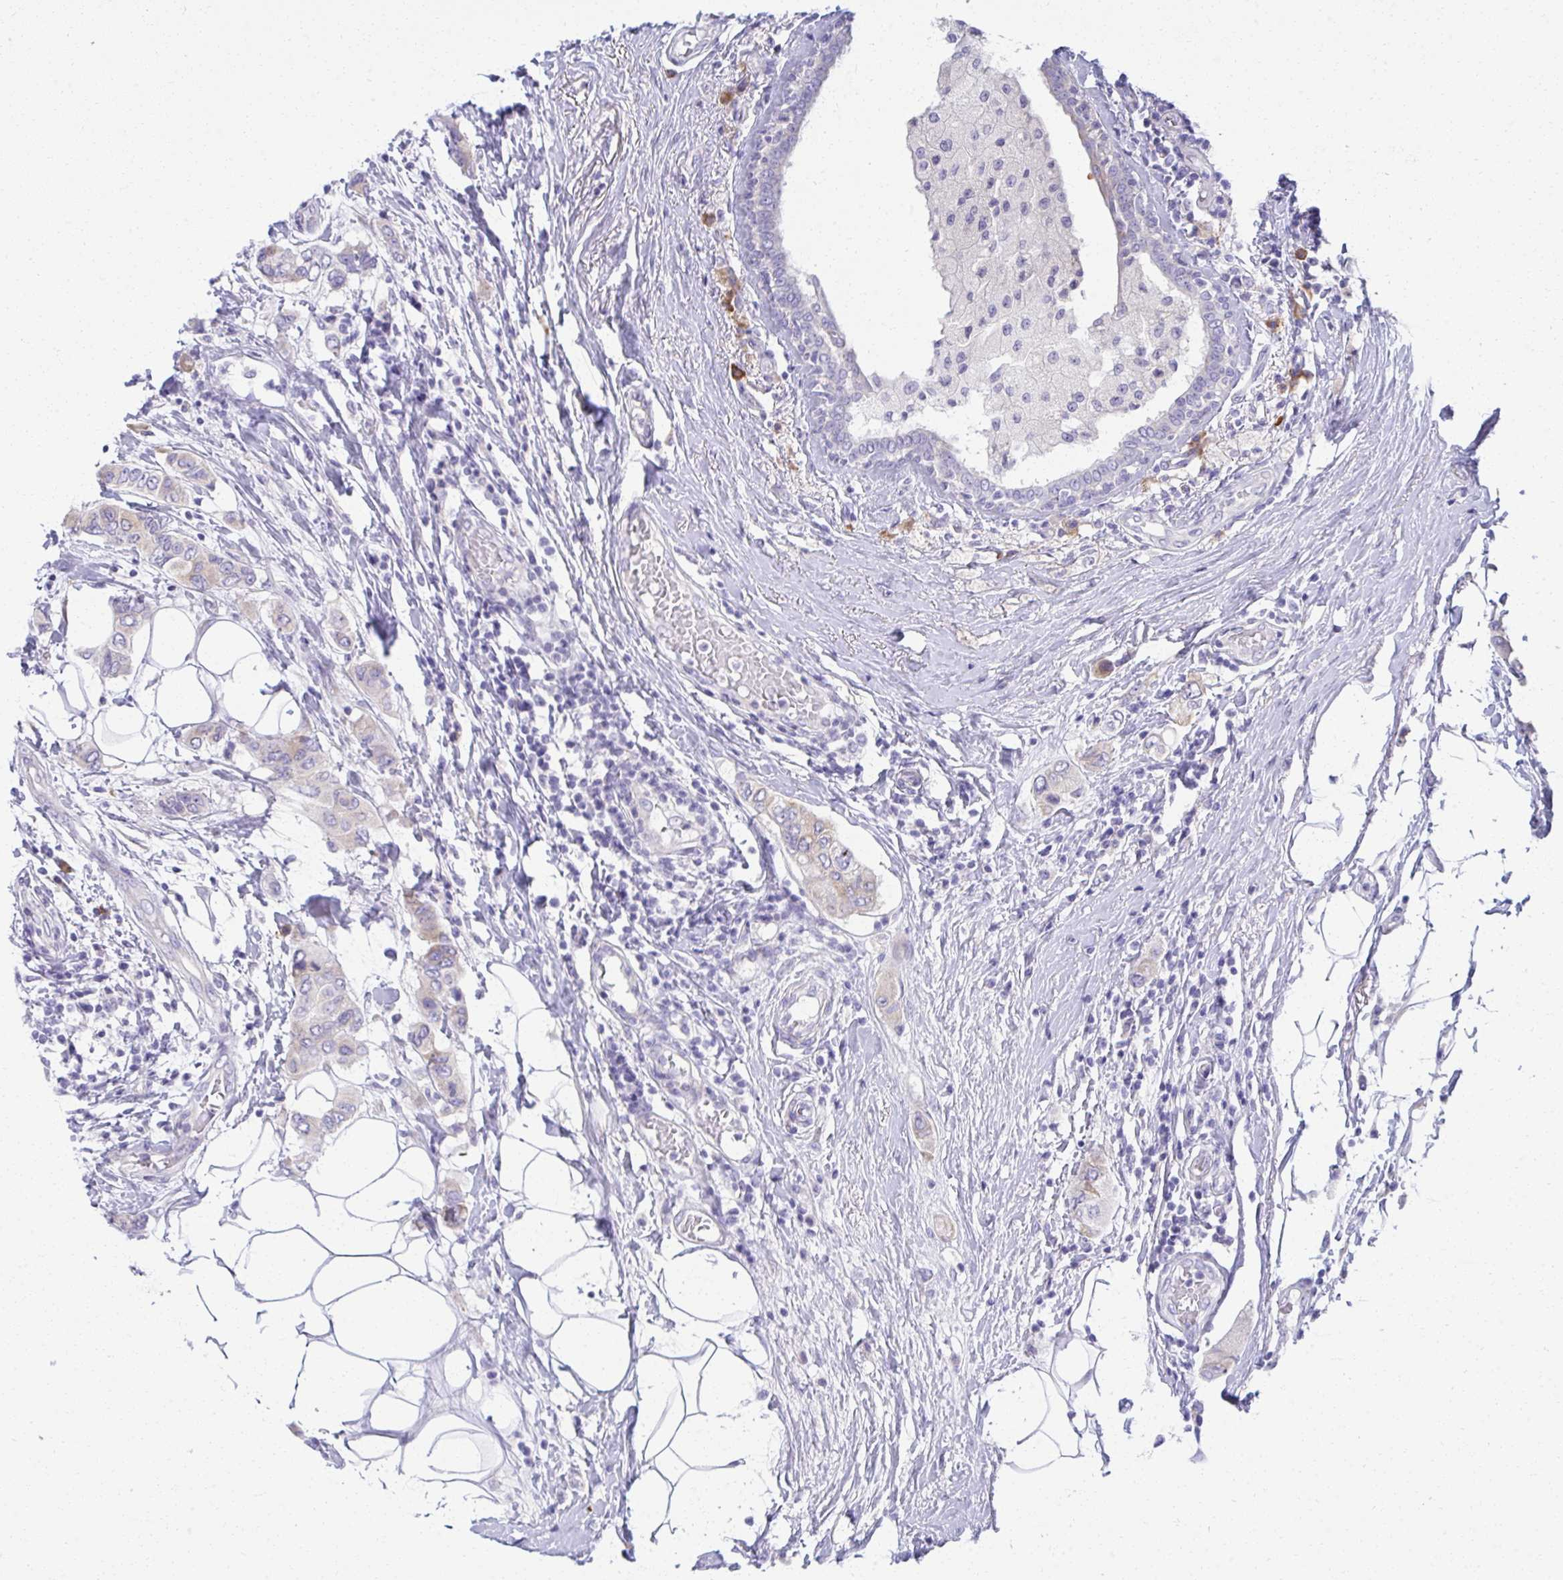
{"staining": {"intensity": "negative", "quantity": "none", "location": "none"}, "tissue": "breast cancer", "cell_type": "Tumor cells", "image_type": "cancer", "snomed": [{"axis": "morphology", "description": "Lobular carcinoma"}, {"axis": "topography", "description": "Breast"}], "caption": "Immunohistochemical staining of breast cancer (lobular carcinoma) displays no significant staining in tumor cells.", "gene": "FASLG", "patient": {"sex": "female", "age": 51}}